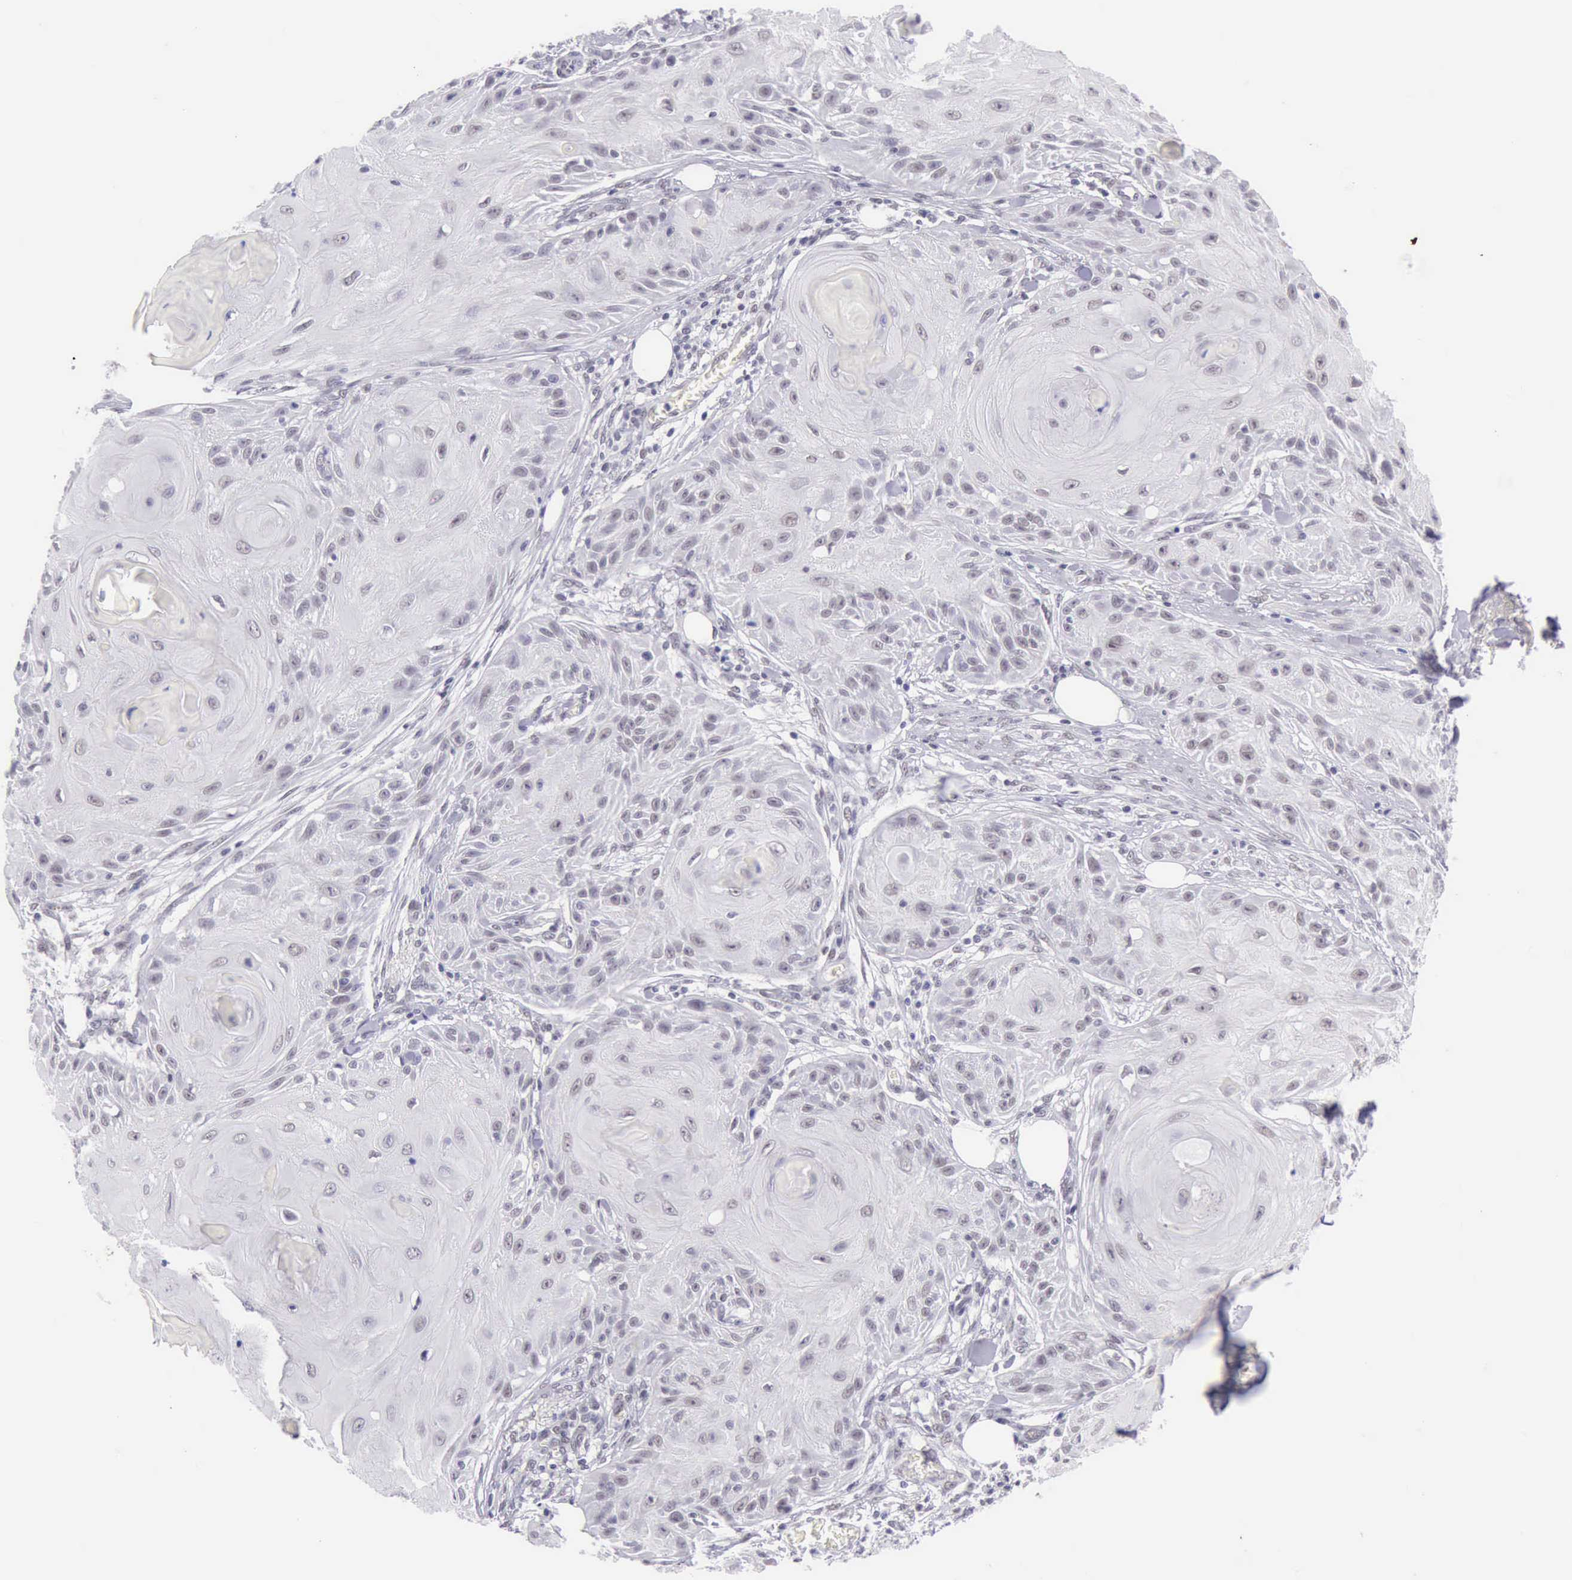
{"staining": {"intensity": "negative", "quantity": "none", "location": "none"}, "tissue": "skin cancer", "cell_type": "Tumor cells", "image_type": "cancer", "snomed": [{"axis": "morphology", "description": "Squamous cell carcinoma, NOS"}, {"axis": "topography", "description": "Skin"}], "caption": "Immunohistochemistry (IHC) image of neoplastic tissue: human squamous cell carcinoma (skin) stained with DAB (3,3'-diaminobenzidine) shows no significant protein positivity in tumor cells. The staining is performed using DAB brown chromogen with nuclei counter-stained in using hematoxylin.", "gene": "EP300", "patient": {"sex": "female", "age": 88}}